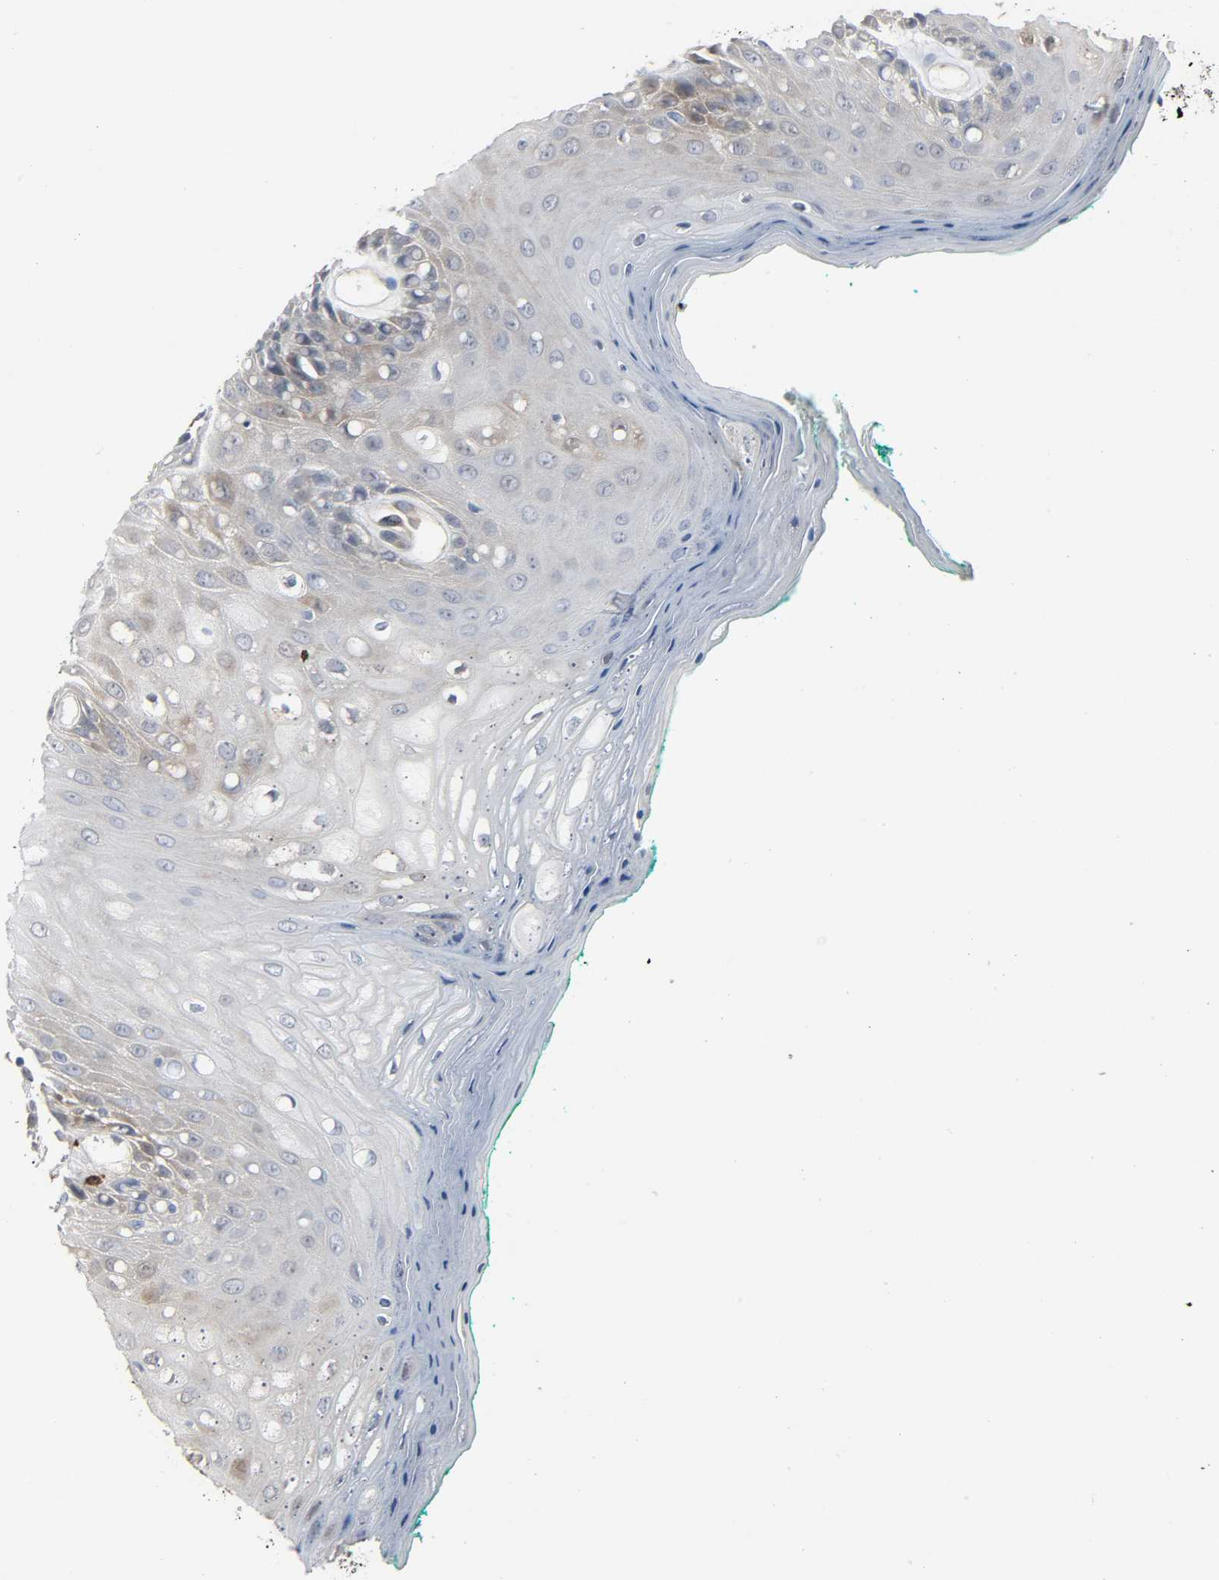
{"staining": {"intensity": "weak", "quantity": "<25%", "location": "cytoplasmic/membranous"}, "tissue": "oral mucosa", "cell_type": "Squamous epithelial cells", "image_type": "normal", "snomed": [{"axis": "morphology", "description": "Normal tissue, NOS"}, {"axis": "morphology", "description": "Squamous cell carcinoma, NOS"}, {"axis": "topography", "description": "Skeletal muscle"}, {"axis": "topography", "description": "Oral tissue"}, {"axis": "topography", "description": "Head-Neck"}], "caption": "Histopathology image shows no protein staining in squamous epithelial cells of benign oral mucosa.", "gene": "LIMCH1", "patient": {"sex": "female", "age": 84}}